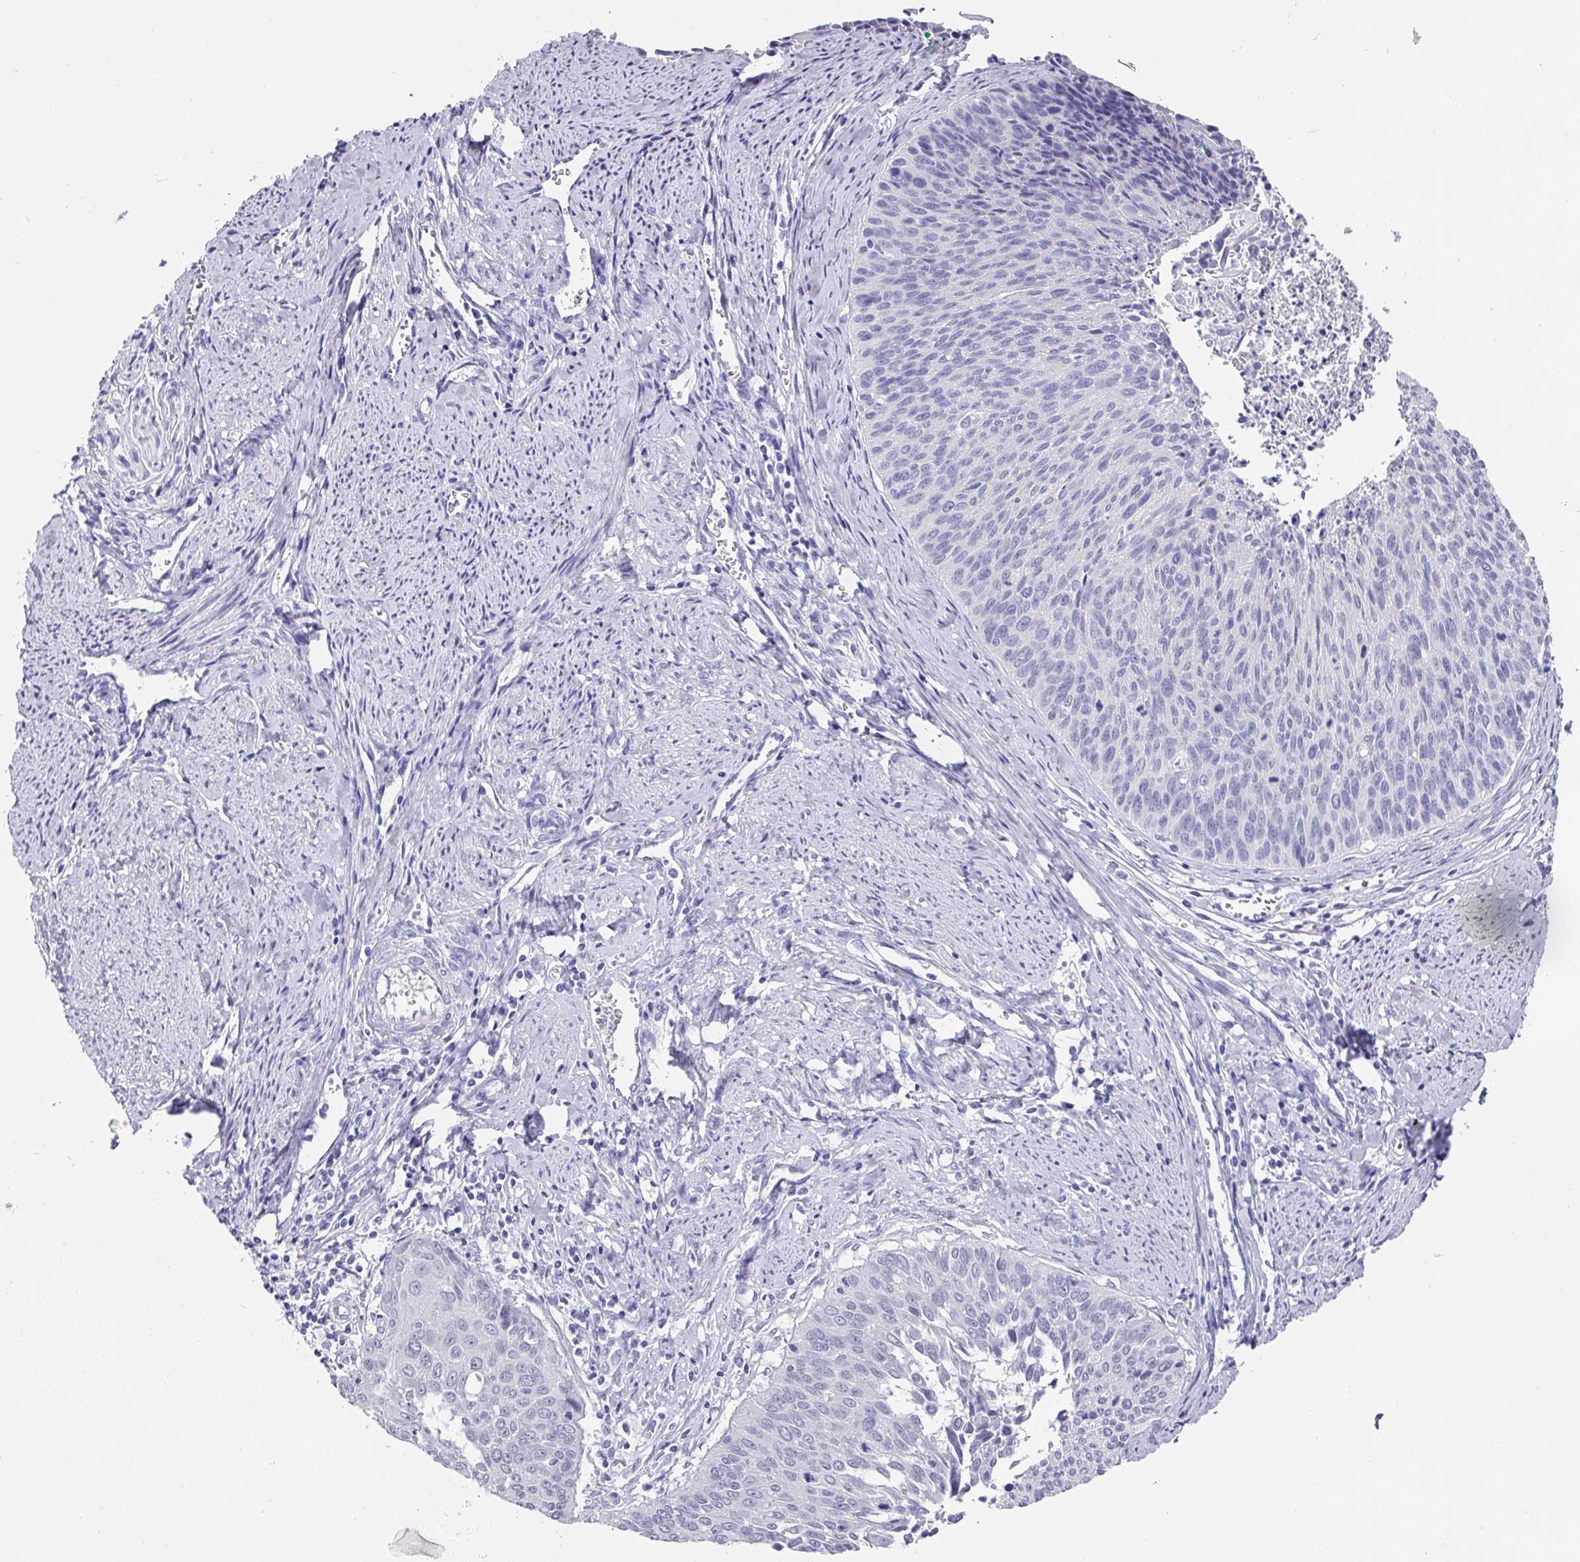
{"staining": {"intensity": "negative", "quantity": "none", "location": "none"}, "tissue": "cervical cancer", "cell_type": "Tumor cells", "image_type": "cancer", "snomed": [{"axis": "morphology", "description": "Squamous cell carcinoma, NOS"}, {"axis": "topography", "description": "Cervix"}], "caption": "High power microscopy histopathology image of an immunohistochemistry (IHC) histopathology image of cervical squamous cell carcinoma, revealing no significant positivity in tumor cells.", "gene": "DAZL", "patient": {"sex": "female", "age": 55}}